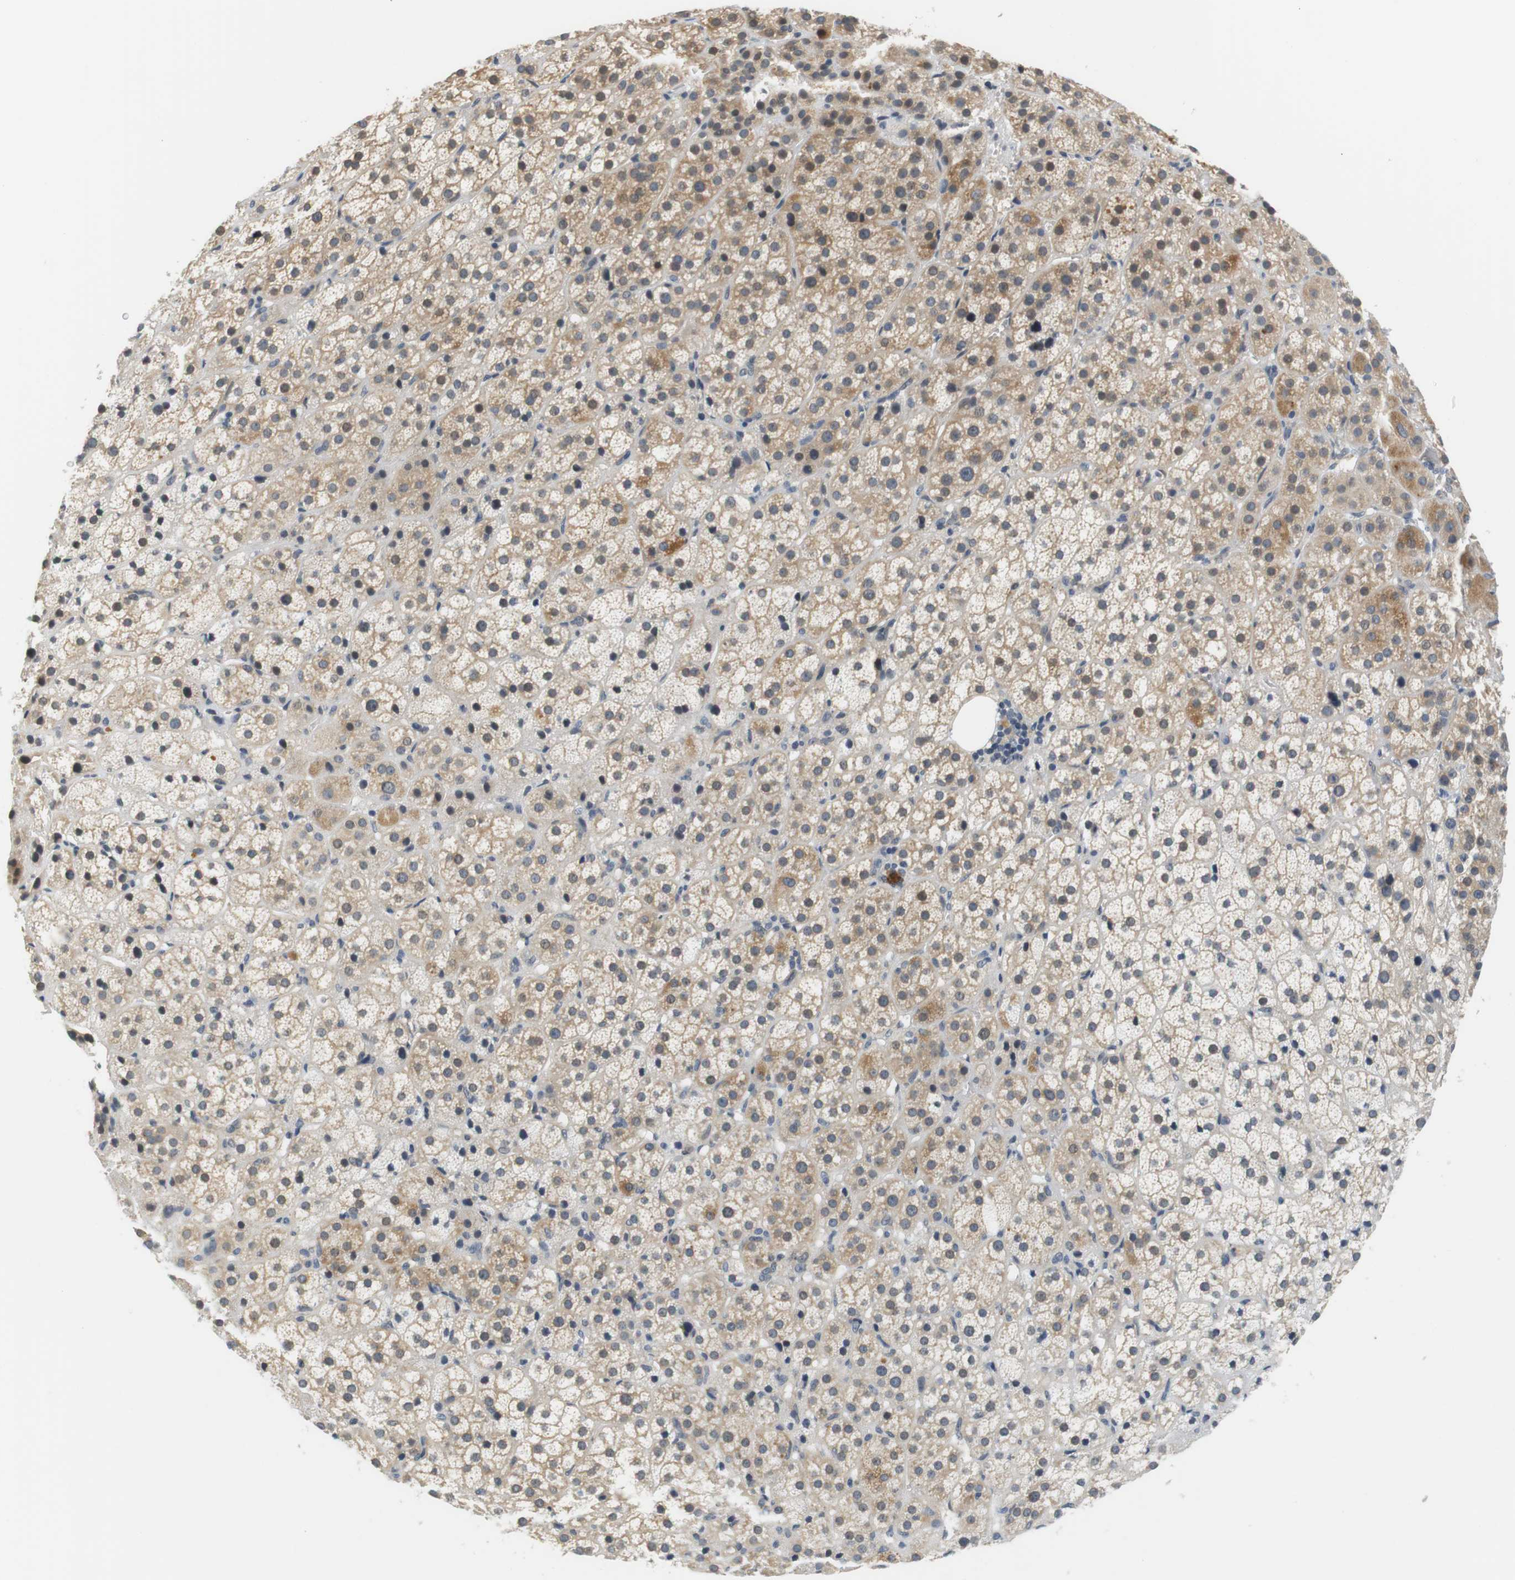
{"staining": {"intensity": "weak", "quantity": ">75%", "location": "cytoplasmic/membranous"}, "tissue": "adrenal gland", "cell_type": "Glandular cells", "image_type": "normal", "snomed": [{"axis": "morphology", "description": "Normal tissue, NOS"}, {"axis": "topography", "description": "Adrenal gland"}], "caption": "IHC photomicrograph of benign adrenal gland stained for a protein (brown), which exhibits low levels of weak cytoplasmic/membranous staining in approximately >75% of glandular cells.", "gene": "WNT7A", "patient": {"sex": "female", "age": 57}}